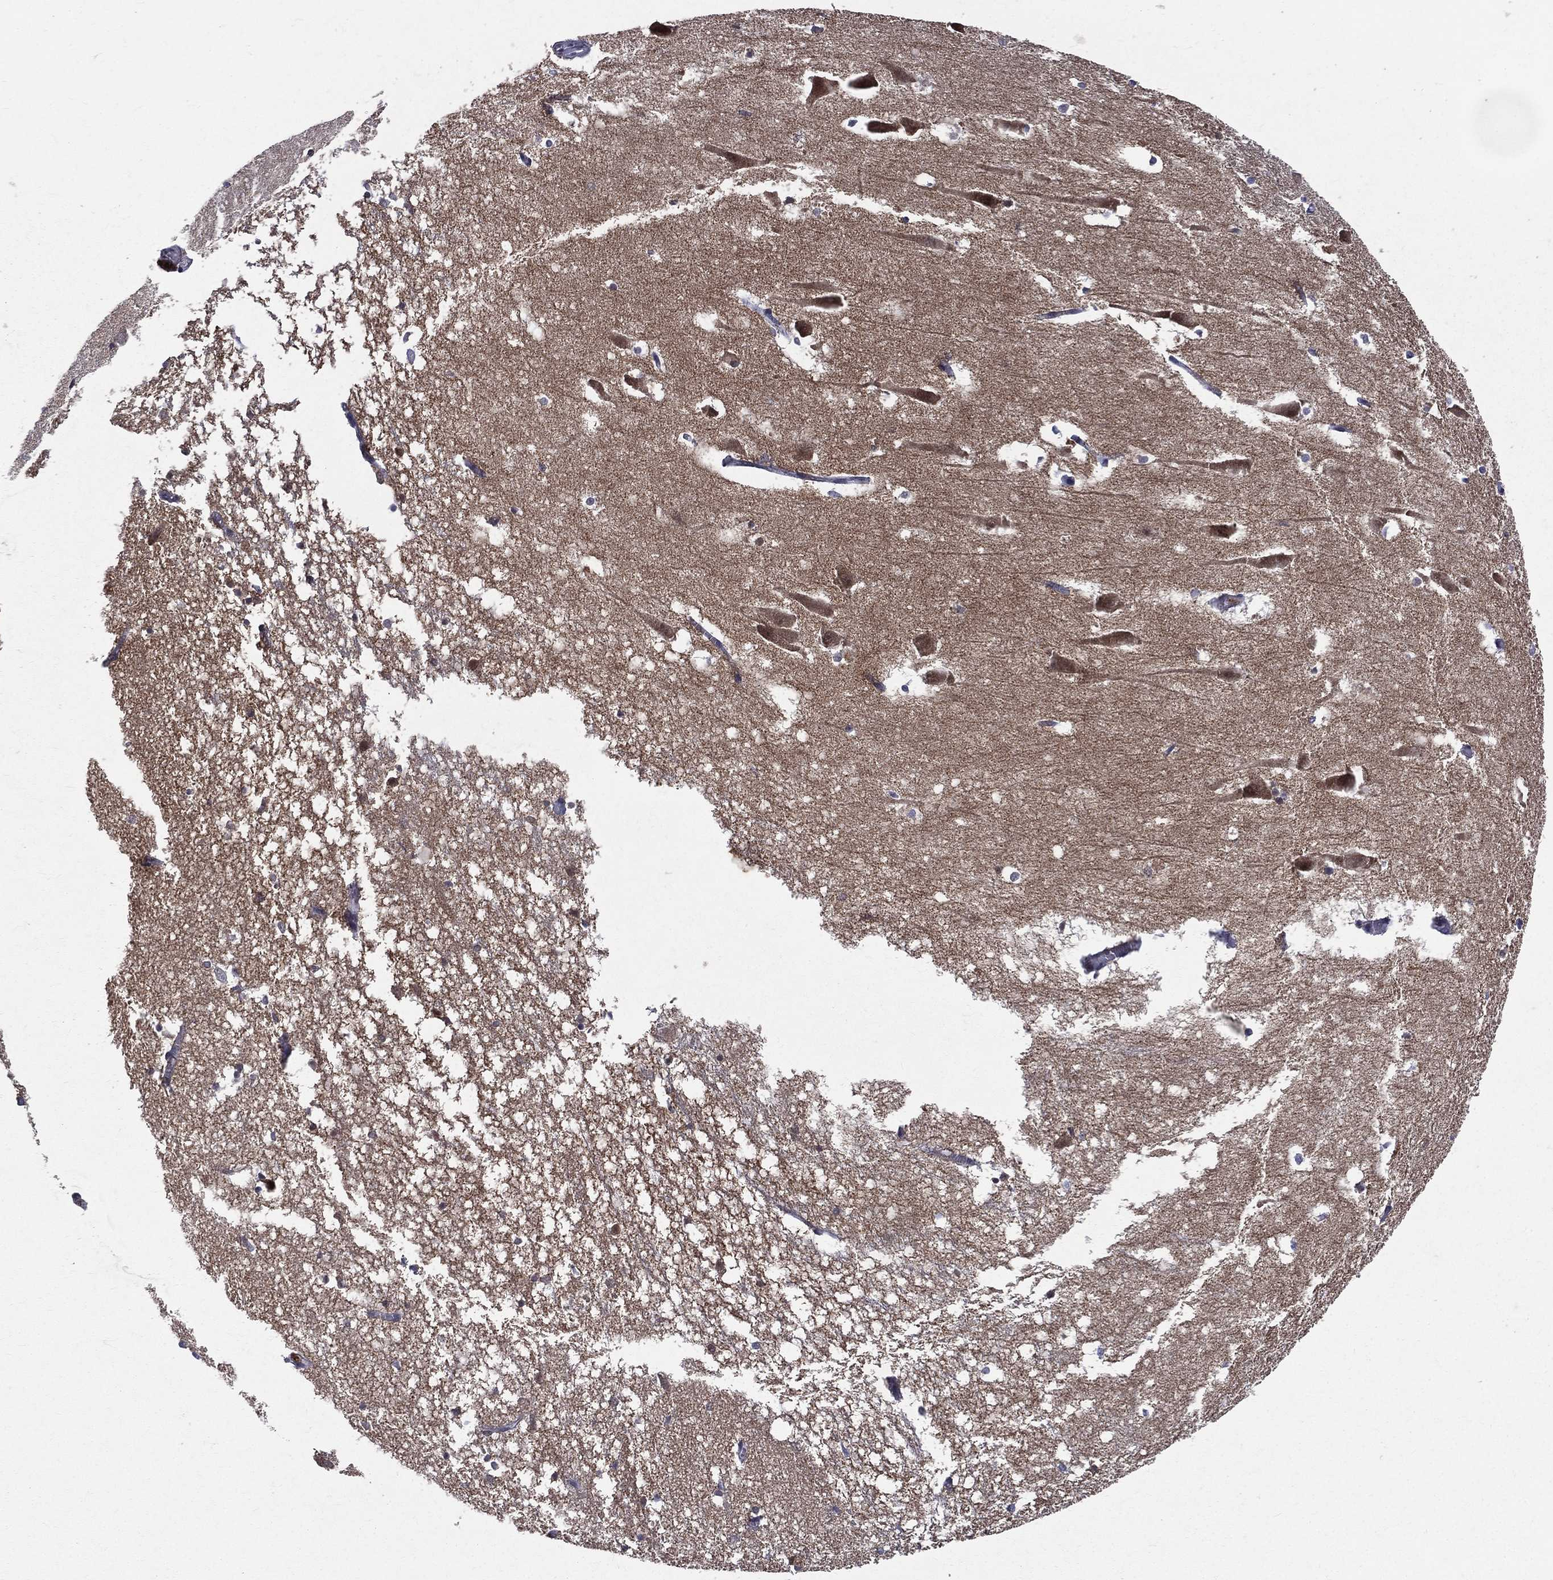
{"staining": {"intensity": "negative", "quantity": "none", "location": "none"}, "tissue": "hippocampus", "cell_type": "Glial cells", "image_type": "normal", "snomed": [{"axis": "morphology", "description": "Normal tissue, NOS"}, {"axis": "topography", "description": "Lateral ventricle wall"}, {"axis": "topography", "description": "Hippocampus"}], "caption": "High power microscopy histopathology image of an immunohistochemistry (IHC) image of unremarkable hippocampus, revealing no significant positivity in glial cells. The staining is performed using DAB brown chromogen with nuclei counter-stained in using hematoxylin.", "gene": "DLG4", "patient": {"sex": "female", "age": 63}}